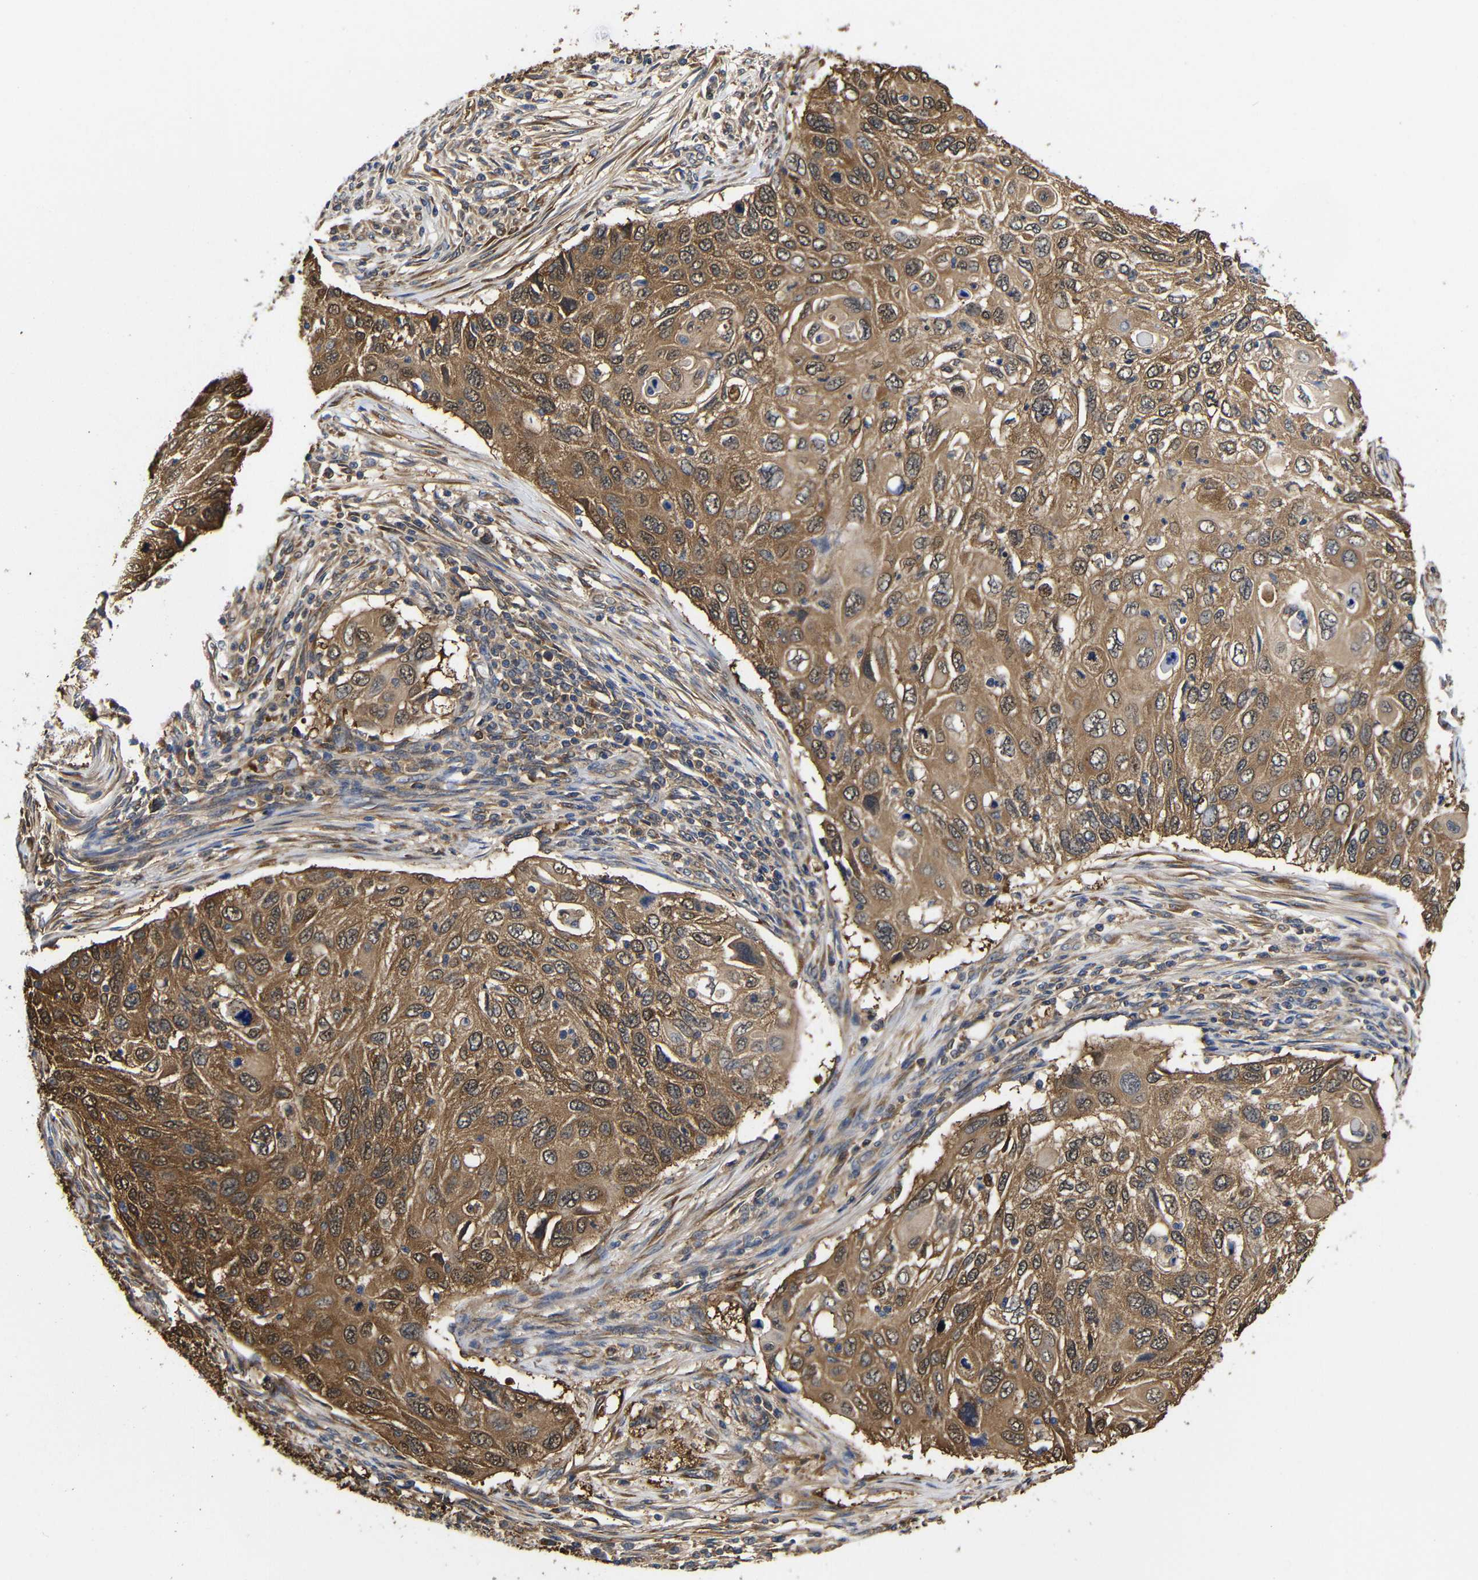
{"staining": {"intensity": "moderate", "quantity": ">75%", "location": "cytoplasmic/membranous"}, "tissue": "cervical cancer", "cell_type": "Tumor cells", "image_type": "cancer", "snomed": [{"axis": "morphology", "description": "Squamous cell carcinoma, NOS"}, {"axis": "topography", "description": "Cervix"}], "caption": "A micrograph showing moderate cytoplasmic/membranous positivity in about >75% of tumor cells in squamous cell carcinoma (cervical), as visualized by brown immunohistochemical staining.", "gene": "LRRCC1", "patient": {"sex": "female", "age": 70}}